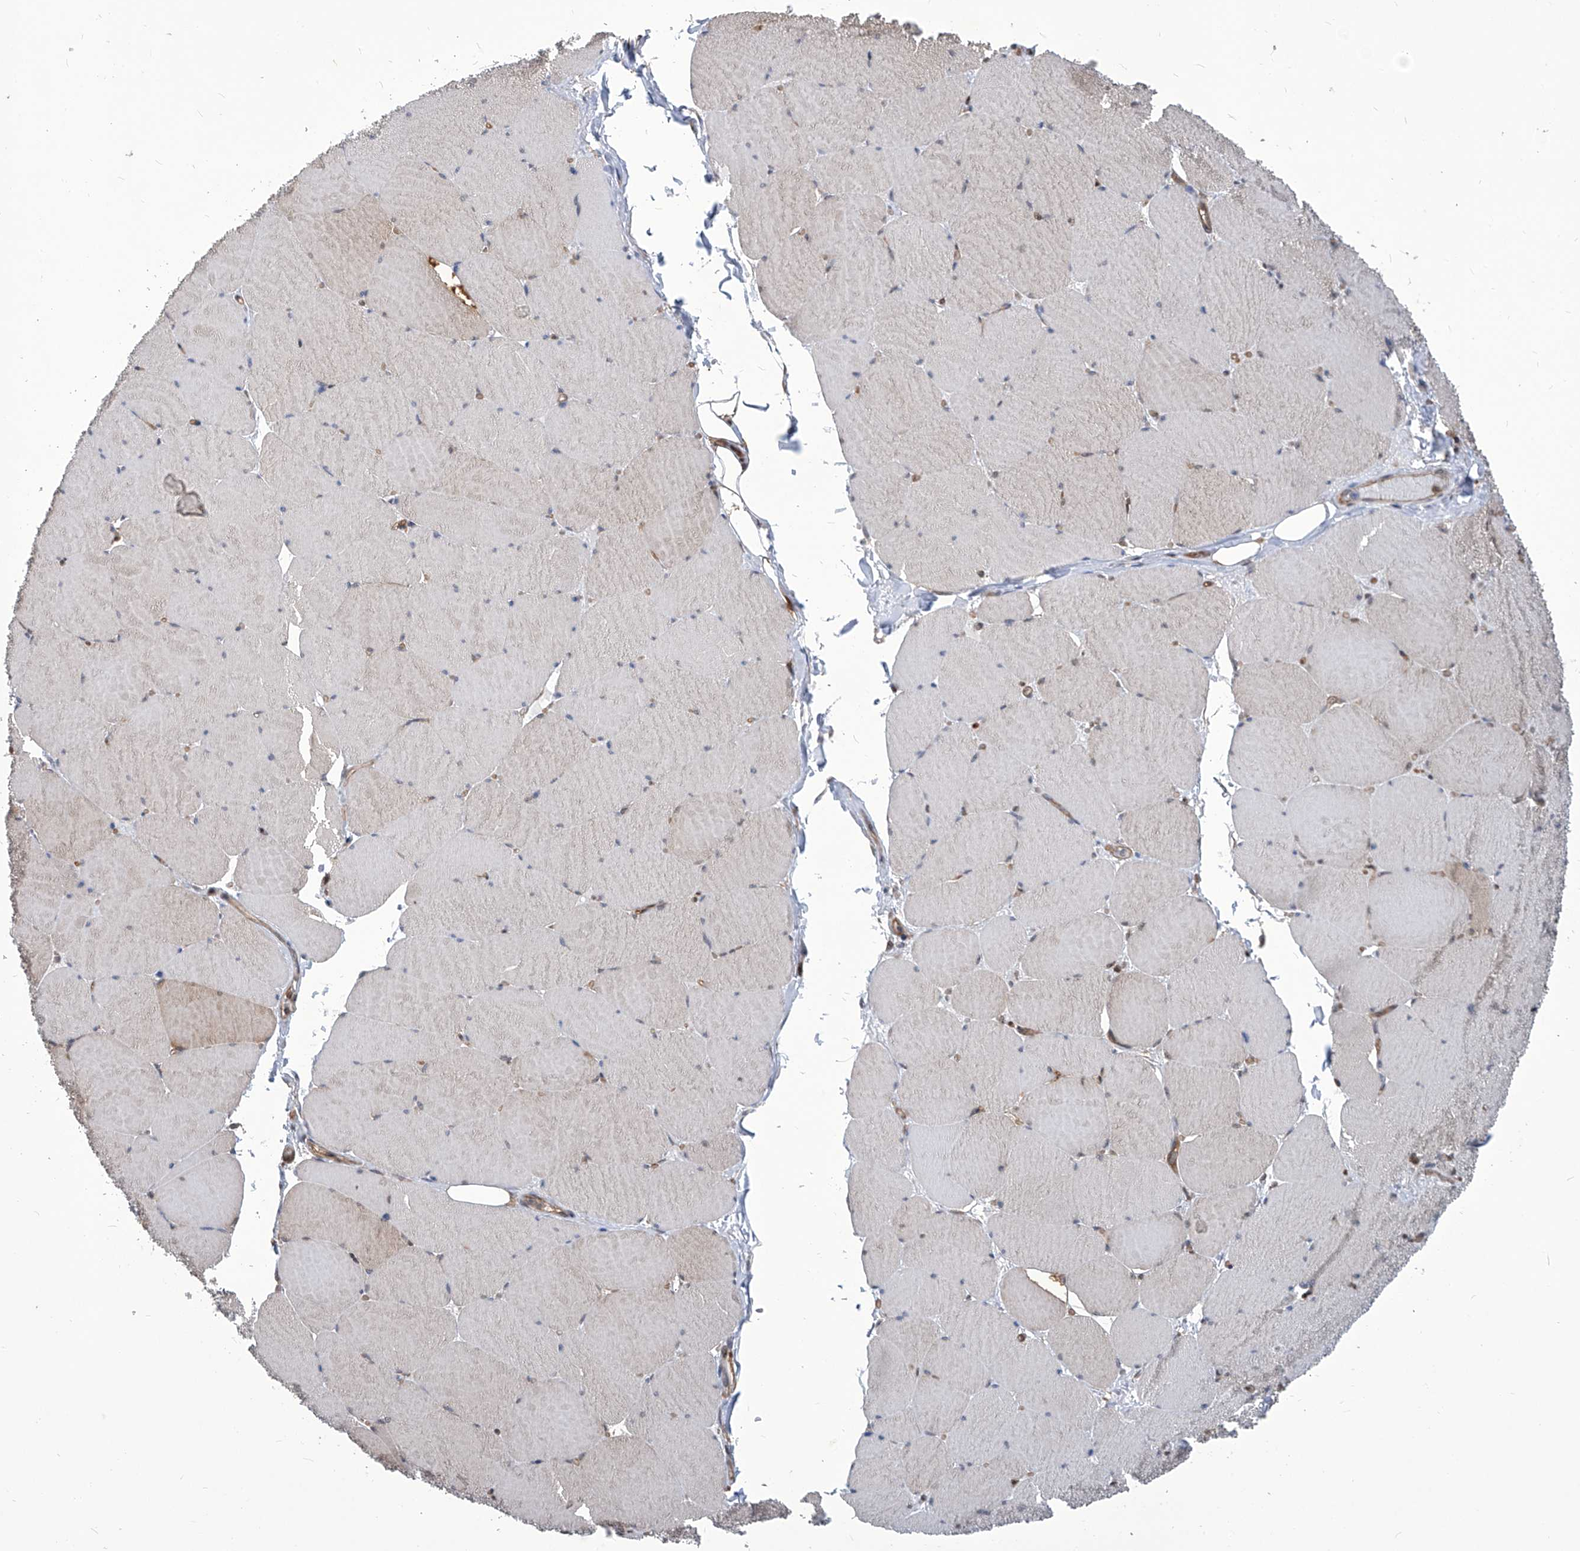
{"staining": {"intensity": "weak", "quantity": "<25%", "location": "cytoplasmic/membranous"}, "tissue": "skeletal muscle", "cell_type": "Myocytes", "image_type": "normal", "snomed": [{"axis": "morphology", "description": "Normal tissue, NOS"}, {"axis": "topography", "description": "Skeletal muscle"}, {"axis": "topography", "description": "Head-Neck"}], "caption": "DAB immunohistochemical staining of benign human skeletal muscle displays no significant expression in myocytes.", "gene": "PSMB1", "patient": {"sex": "male", "age": 66}}